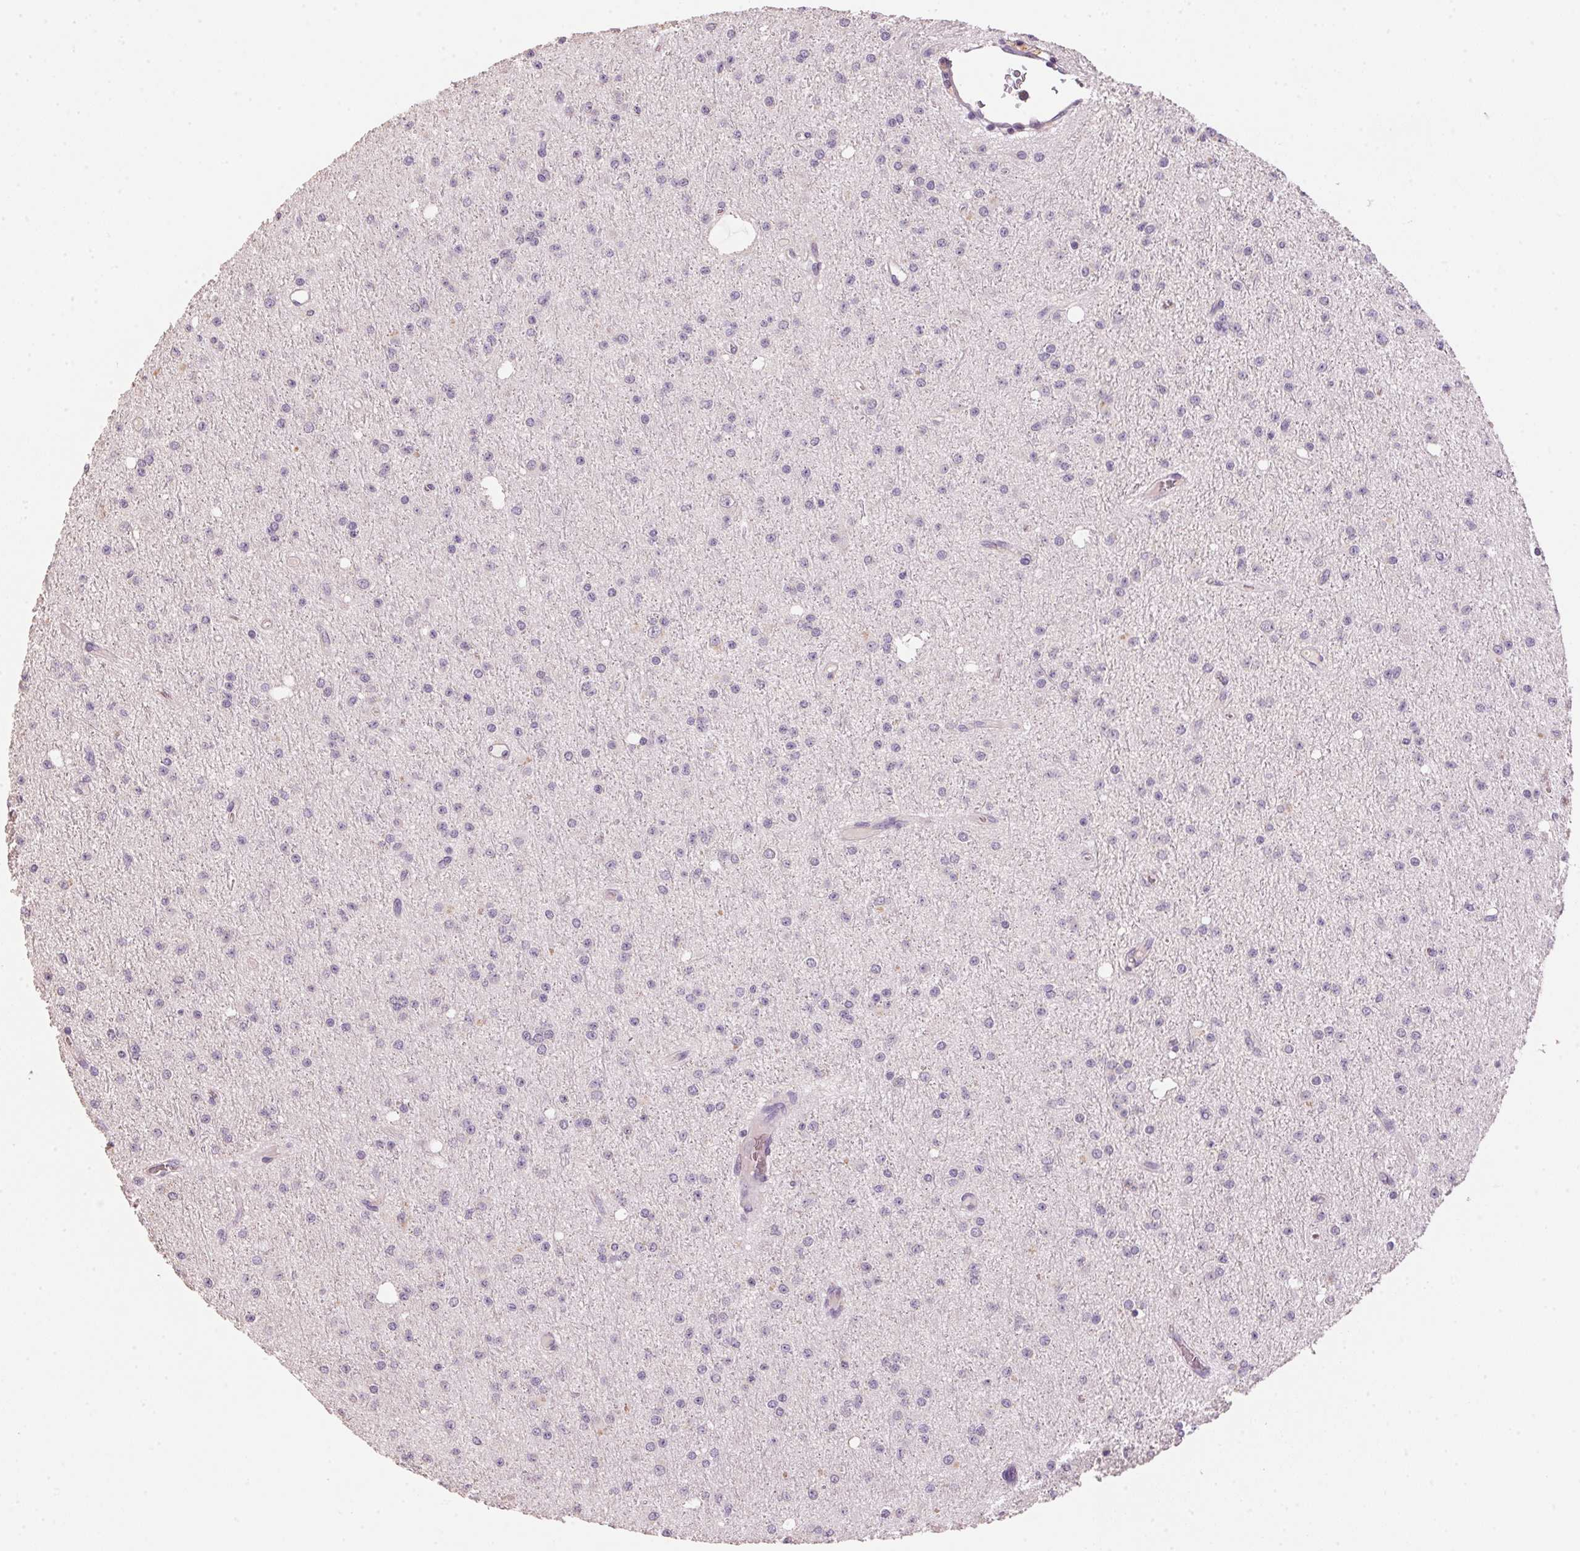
{"staining": {"intensity": "negative", "quantity": "none", "location": "none"}, "tissue": "glioma", "cell_type": "Tumor cells", "image_type": "cancer", "snomed": [{"axis": "morphology", "description": "Glioma, malignant, Low grade"}, {"axis": "topography", "description": "Brain"}], "caption": "High power microscopy micrograph of an immunohistochemistry histopathology image of malignant glioma (low-grade), revealing no significant positivity in tumor cells.", "gene": "LYZL6", "patient": {"sex": "male", "age": 27}}